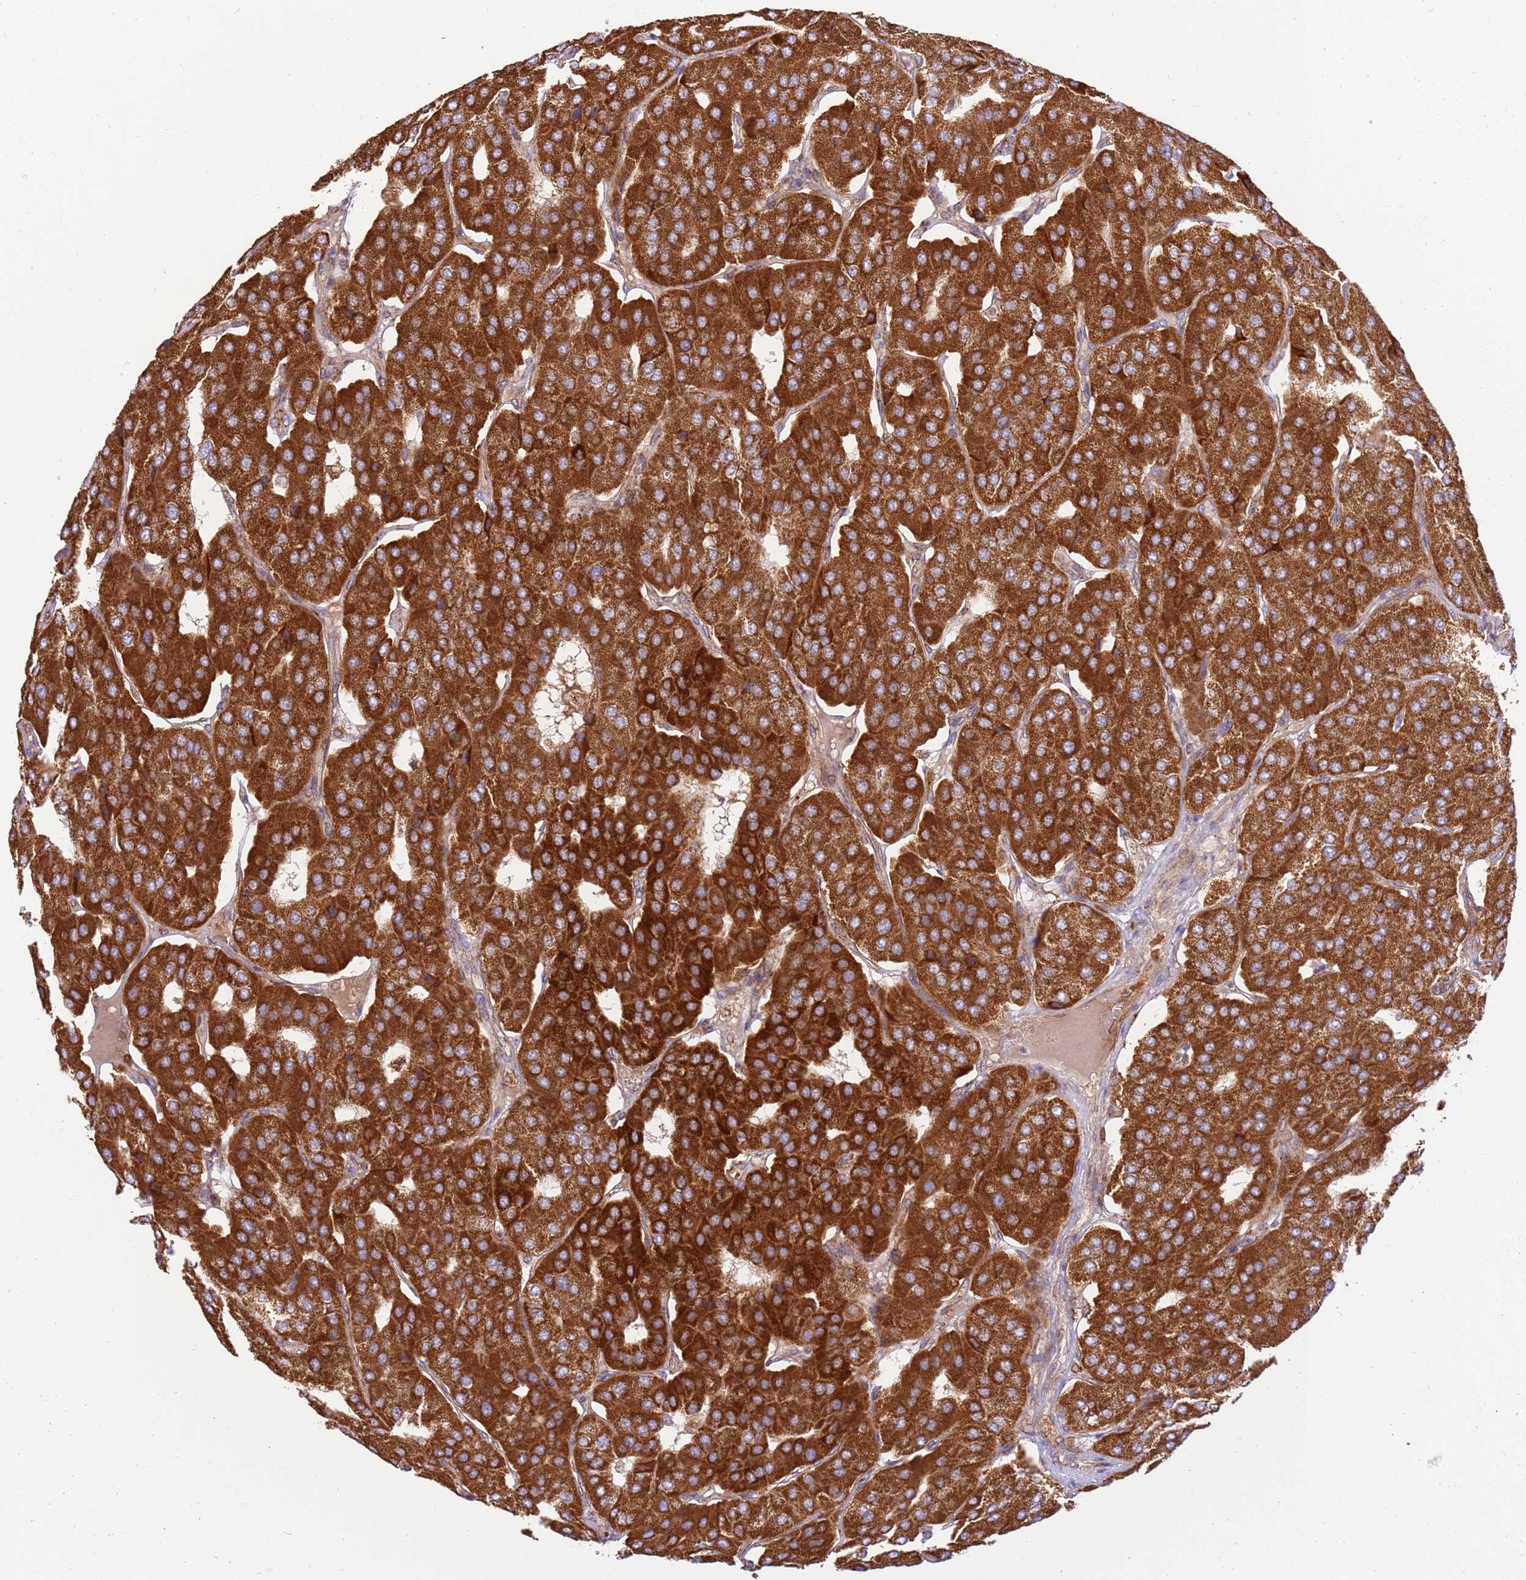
{"staining": {"intensity": "strong", "quantity": ">75%", "location": "cytoplasmic/membranous"}, "tissue": "parathyroid gland", "cell_type": "Glandular cells", "image_type": "normal", "snomed": [{"axis": "morphology", "description": "Normal tissue, NOS"}, {"axis": "morphology", "description": "Adenoma, NOS"}, {"axis": "topography", "description": "Parathyroid gland"}], "caption": "DAB immunohistochemical staining of unremarkable human parathyroid gland demonstrates strong cytoplasmic/membranous protein positivity in approximately >75% of glandular cells.", "gene": "SPATA2L", "patient": {"sex": "female", "age": 86}}